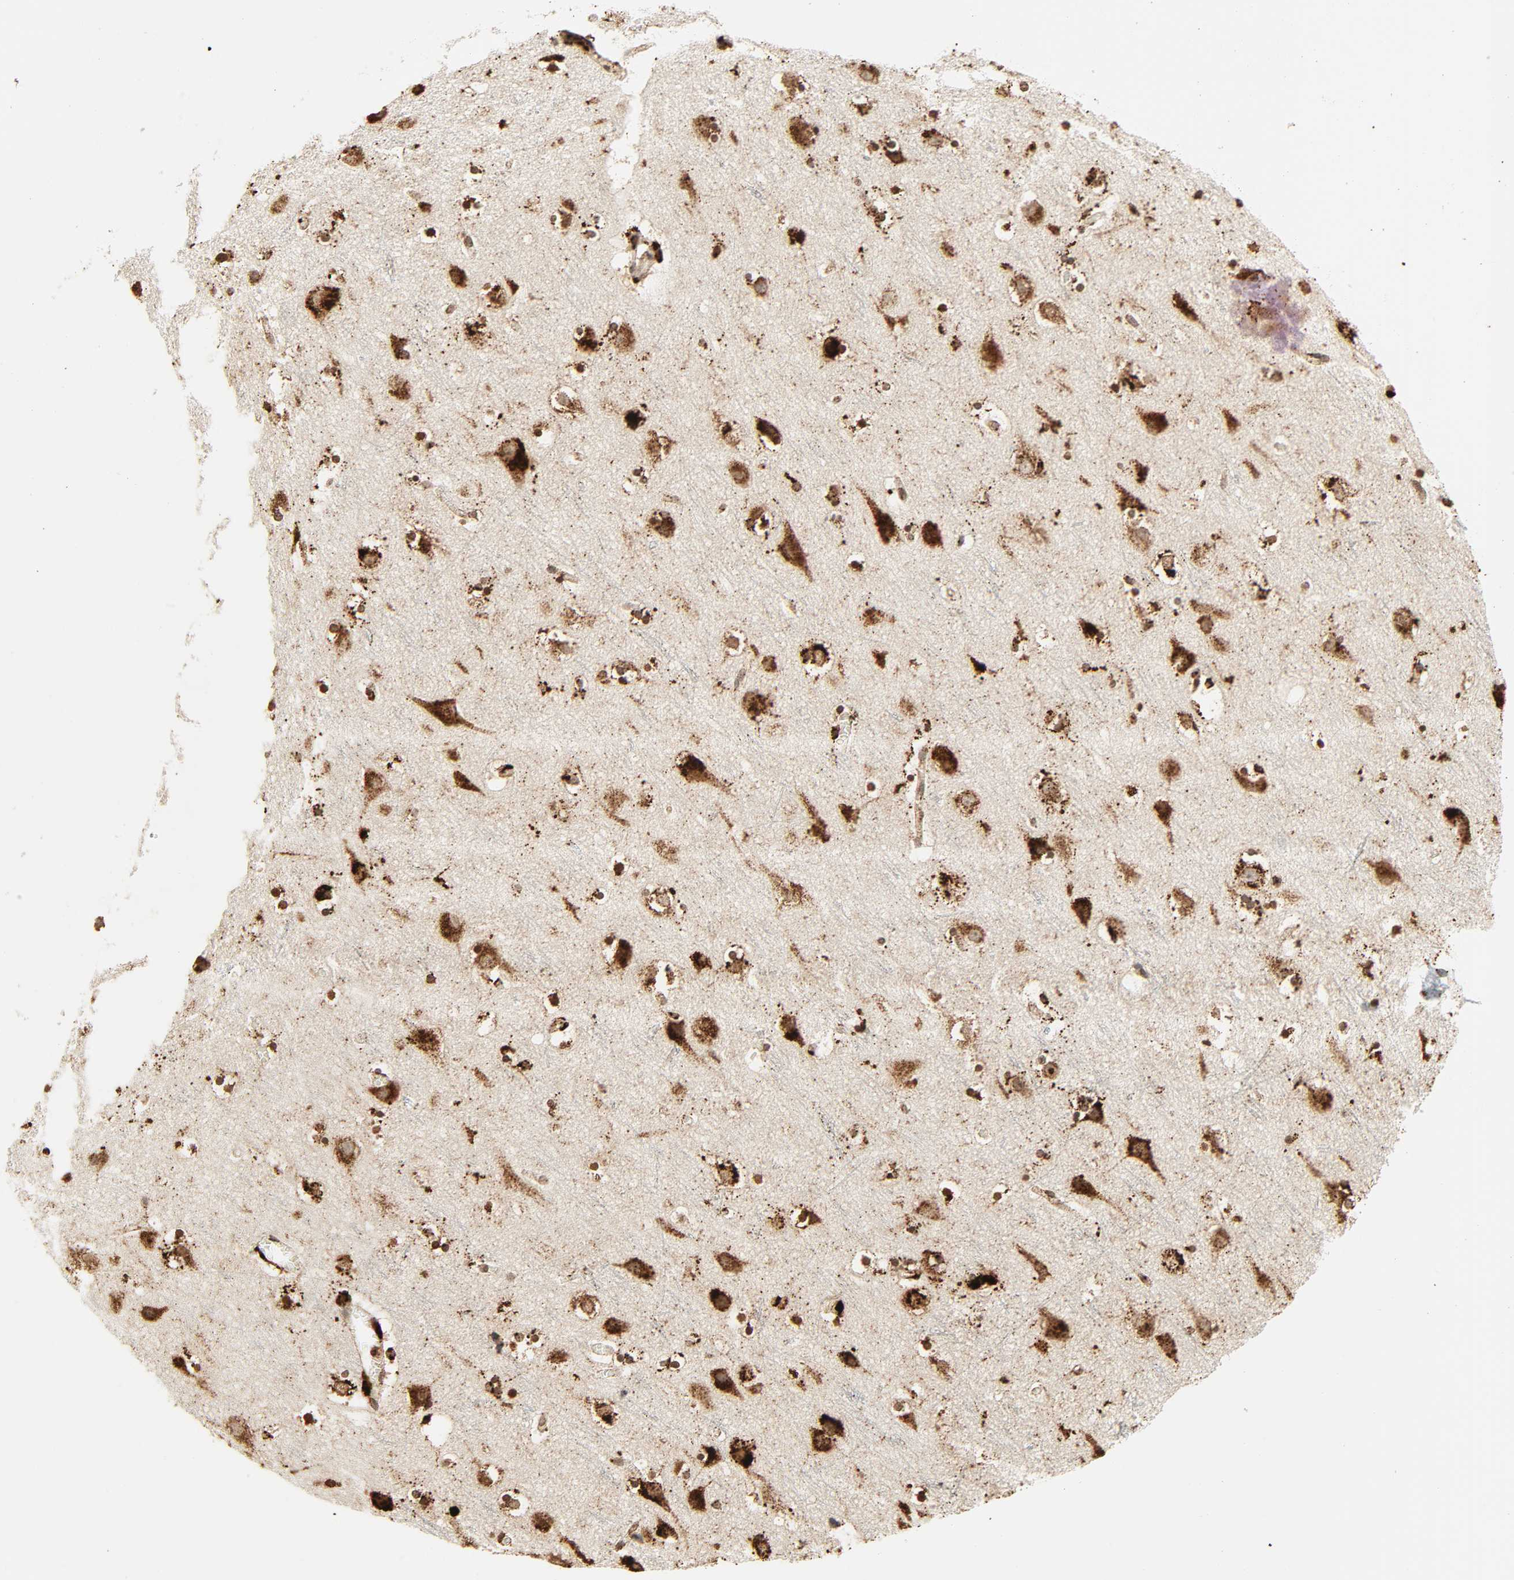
{"staining": {"intensity": "weak", "quantity": ">75%", "location": "cytoplasmic/membranous"}, "tissue": "cerebral cortex", "cell_type": "Endothelial cells", "image_type": "normal", "snomed": [{"axis": "morphology", "description": "Normal tissue, NOS"}, {"axis": "topography", "description": "Cerebral cortex"}], "caption": "Benign cerebral cortex displays weak cytoplasmic/membranous expression in approximately >75% of endothelial cells.", "gene": "PSAP", "patient": {"sex": "male", "age": 45}}